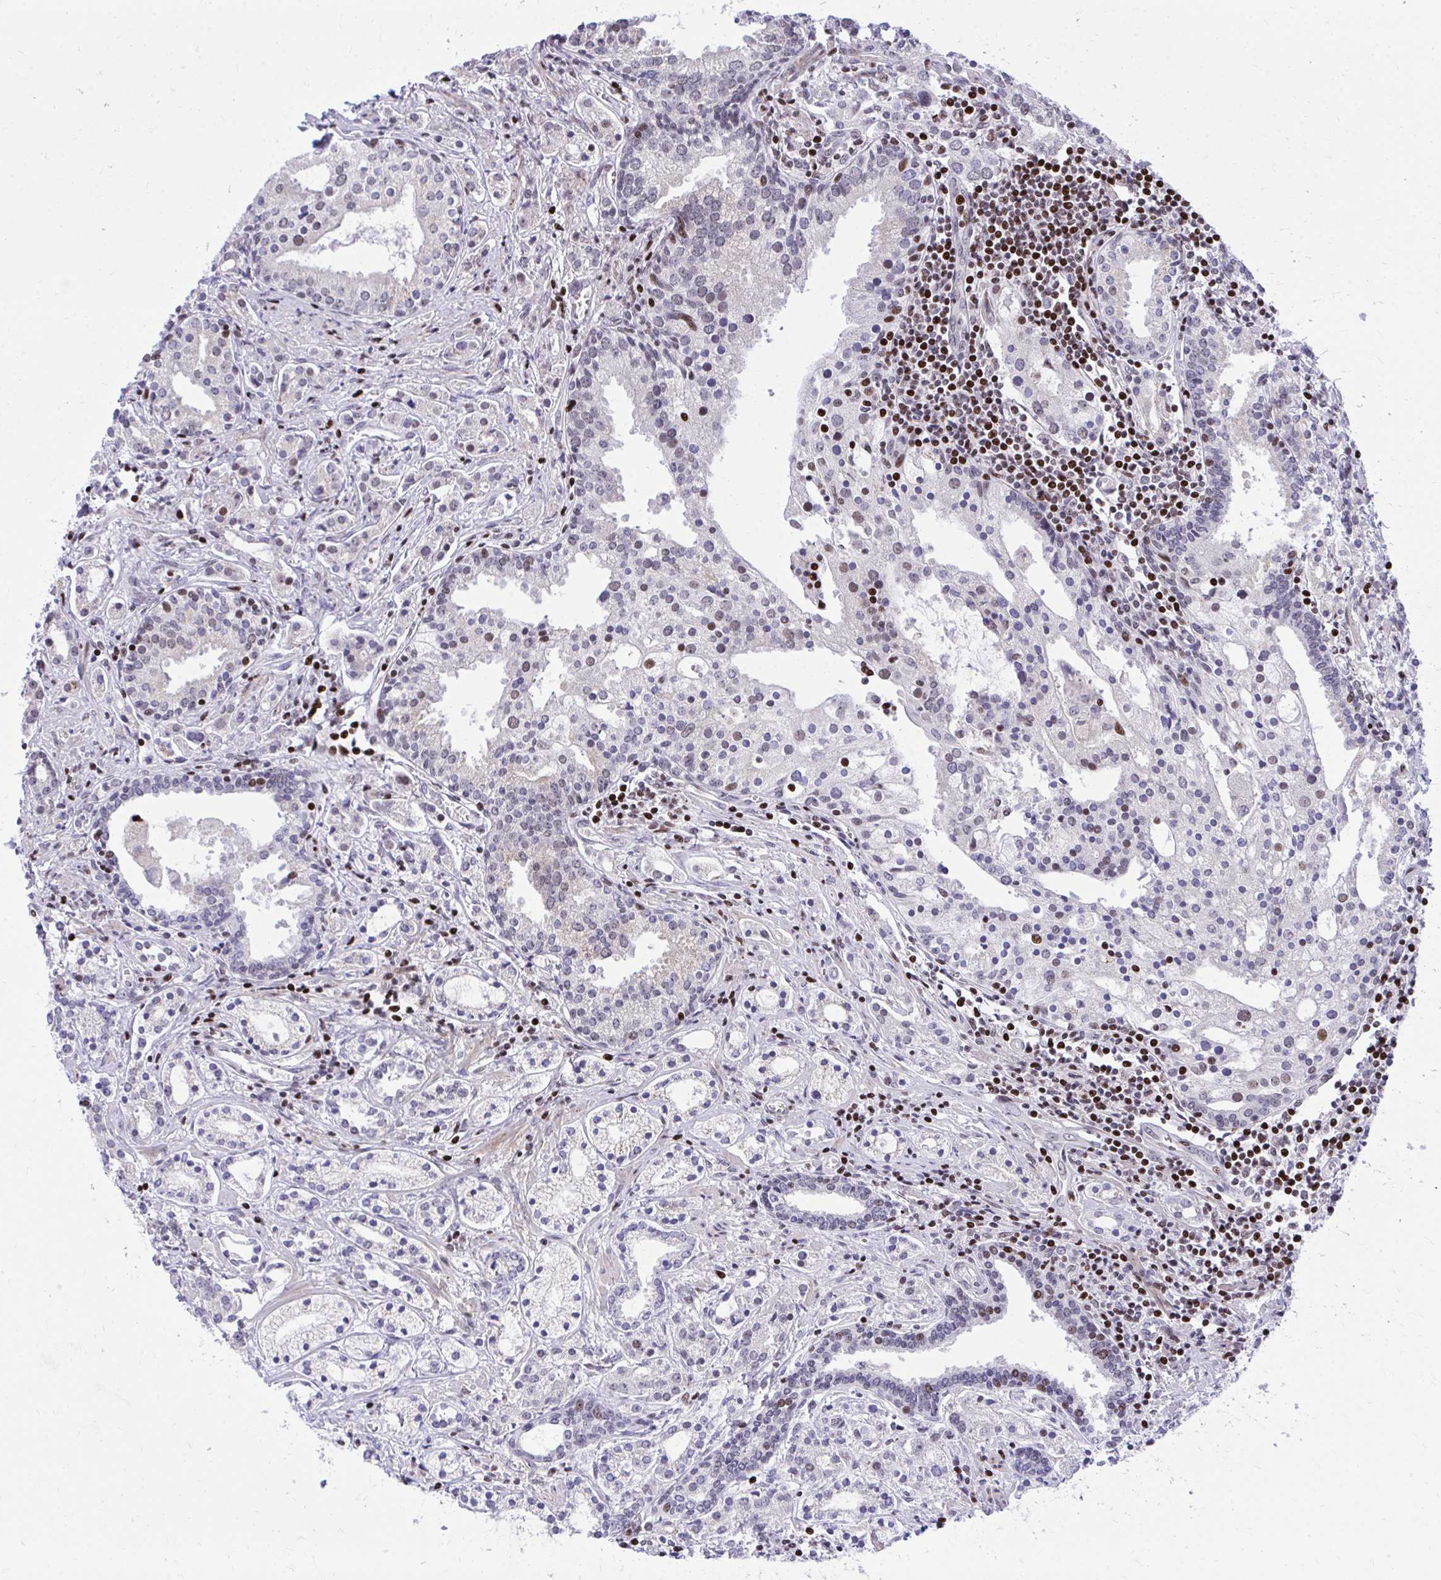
{"staining": {"intensity": "weak", "quantity": "25%-75%", "location": "cytoplasmic/membranous"}, "tissue": "prostate cancer", "cell_type": "Tumor cells", "image_type": "cancer", "snomed": [{"axis": "morphology", "description": "Adenocarcinoma, Medium grade"}, {"axis": "topography", "description": "Prostate"}], "caption": "High-magnification brightfield microscopy of medium-grade adenocarcinoma (prostate) stained with DAB (3,3'-diaminobenzidine) (brown) and counterstained with hematoxylin (blue). tumor cells exhibit weak cytoplasmic/membranous staining is appreciated in approximately25%-75% of cells.", "gene": "C14orf39", "patient": {"sex": "male", "age": 57}}